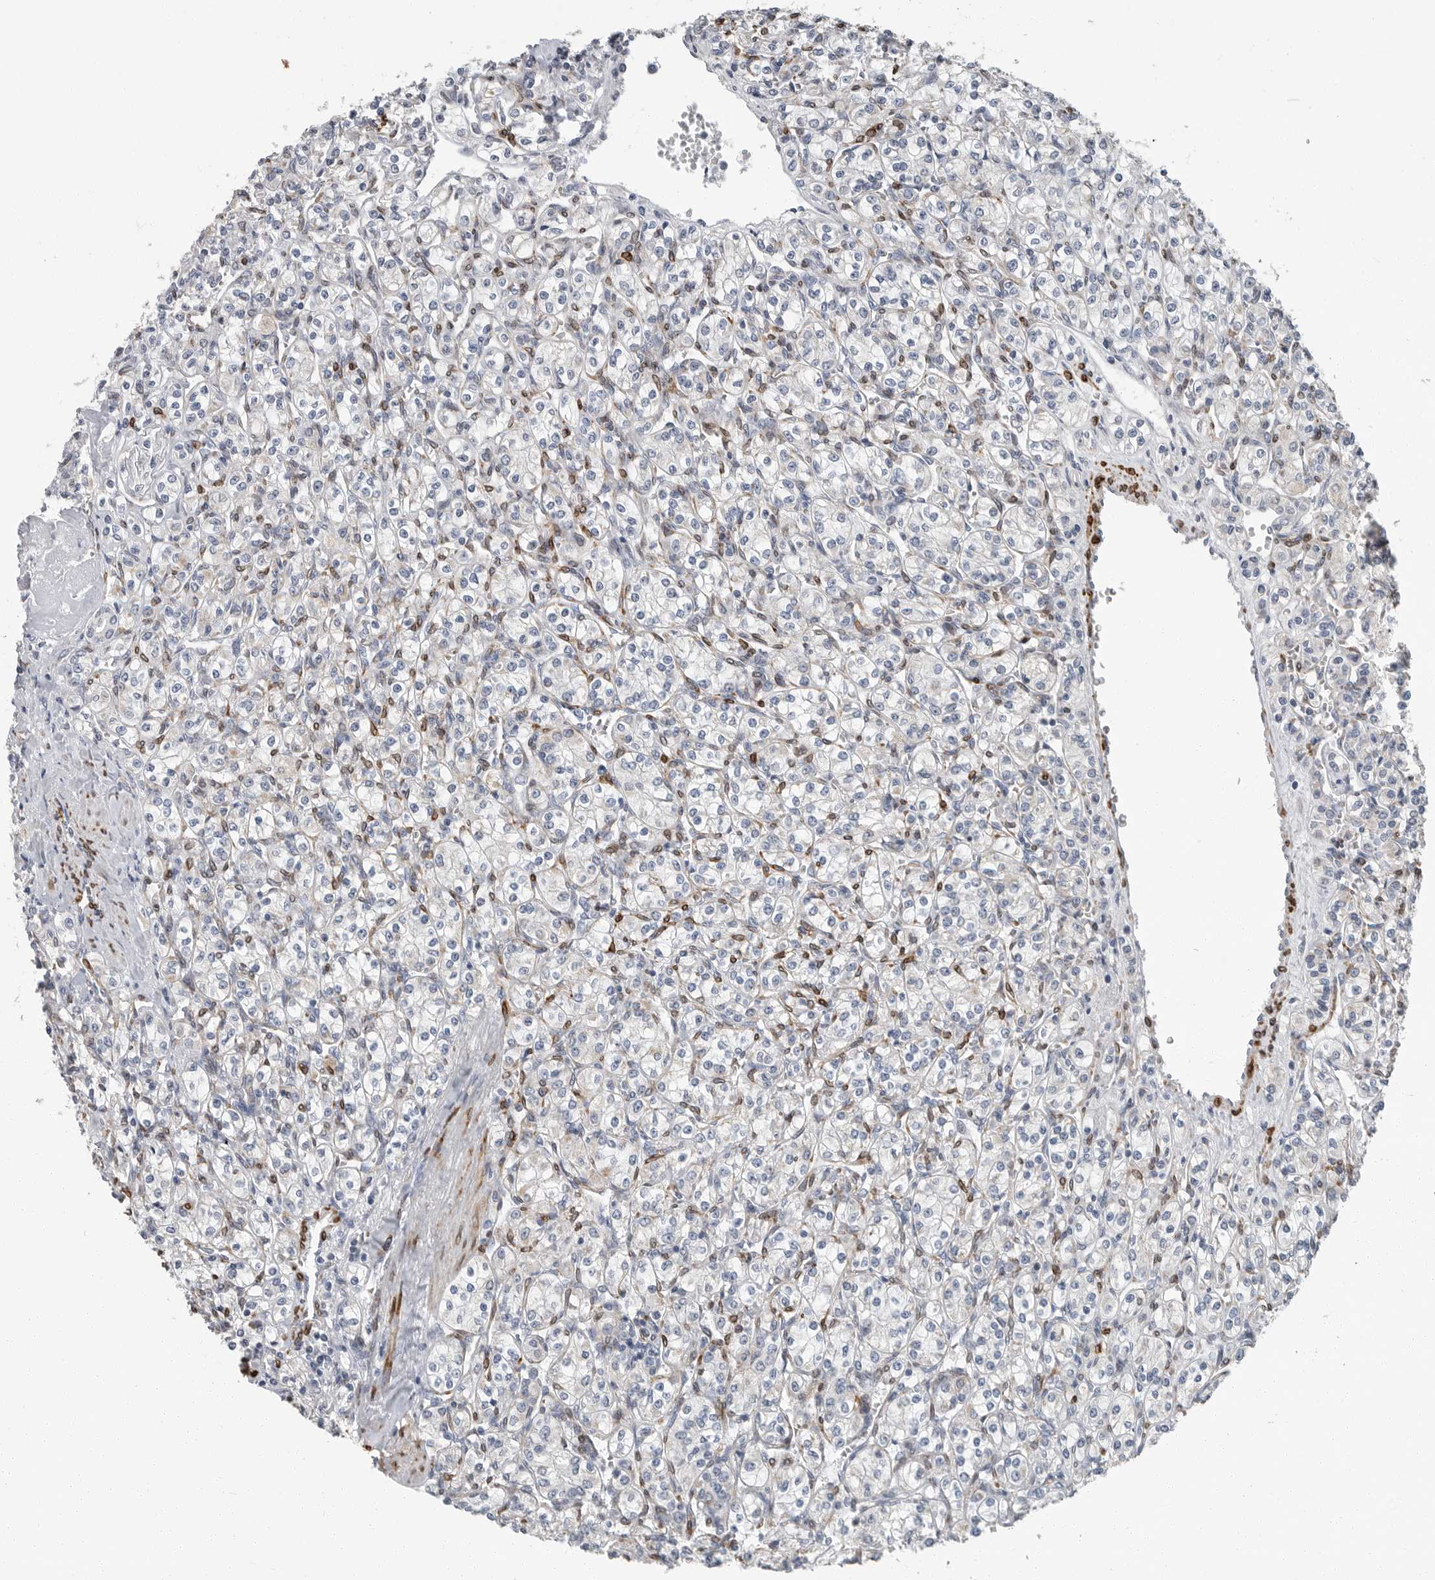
{"staining": {"intensity": "negative", "quantity": "none", "location": "none"}, "tissue": "renal cancer", "cell_type": "Tumor cells", "image_type": "cancer", "snomed": [{"axis": "morphology", "description": "Adenocarcinoma, NOS"}, {"axis": "topography", "description": "Kidney"}], "caption": "Immunohistochemistry of renal cancer reveals no positivity in tumor cells. Nuclei are stained in blue.", "gene": "PLN", "patient": {"sex": "male", "age": 77}}